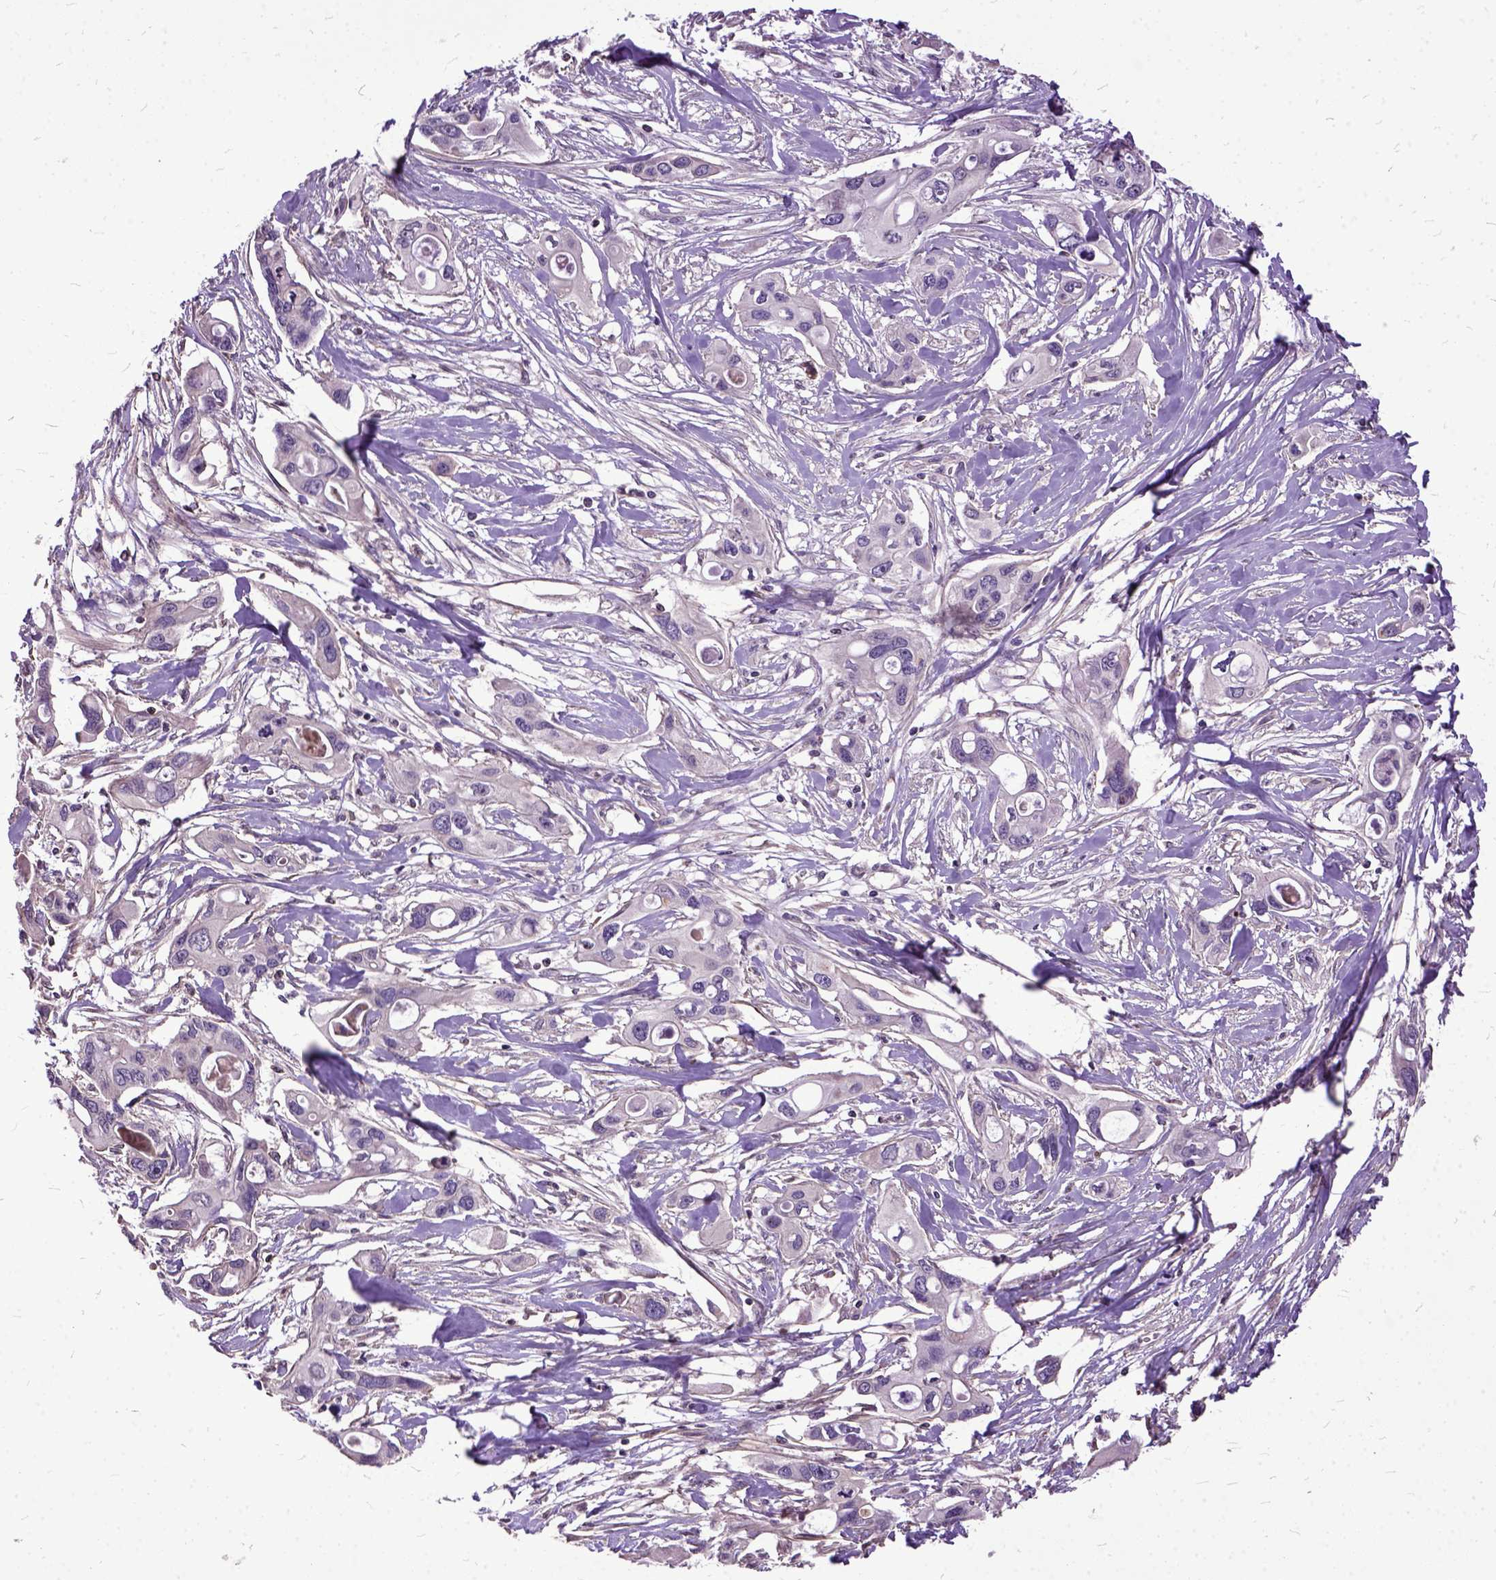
{"staining": {"intensity": "negative", "quantity": "none", "location": "none"}, "tissue": "pancreatic cancer", "cell_type": "Tumor cells", "image_type": "cancer", "snomed": [{"axis": "morphology", "description": "Adenocarcinoma, NOS"}, {"axis": "topography", "description": "Pancreas"}], "caption": "Tumor cells show no significant expression in pancreatic cancer.", "gene": "AREG", "patient": {"sex": "male", "age": 60}}